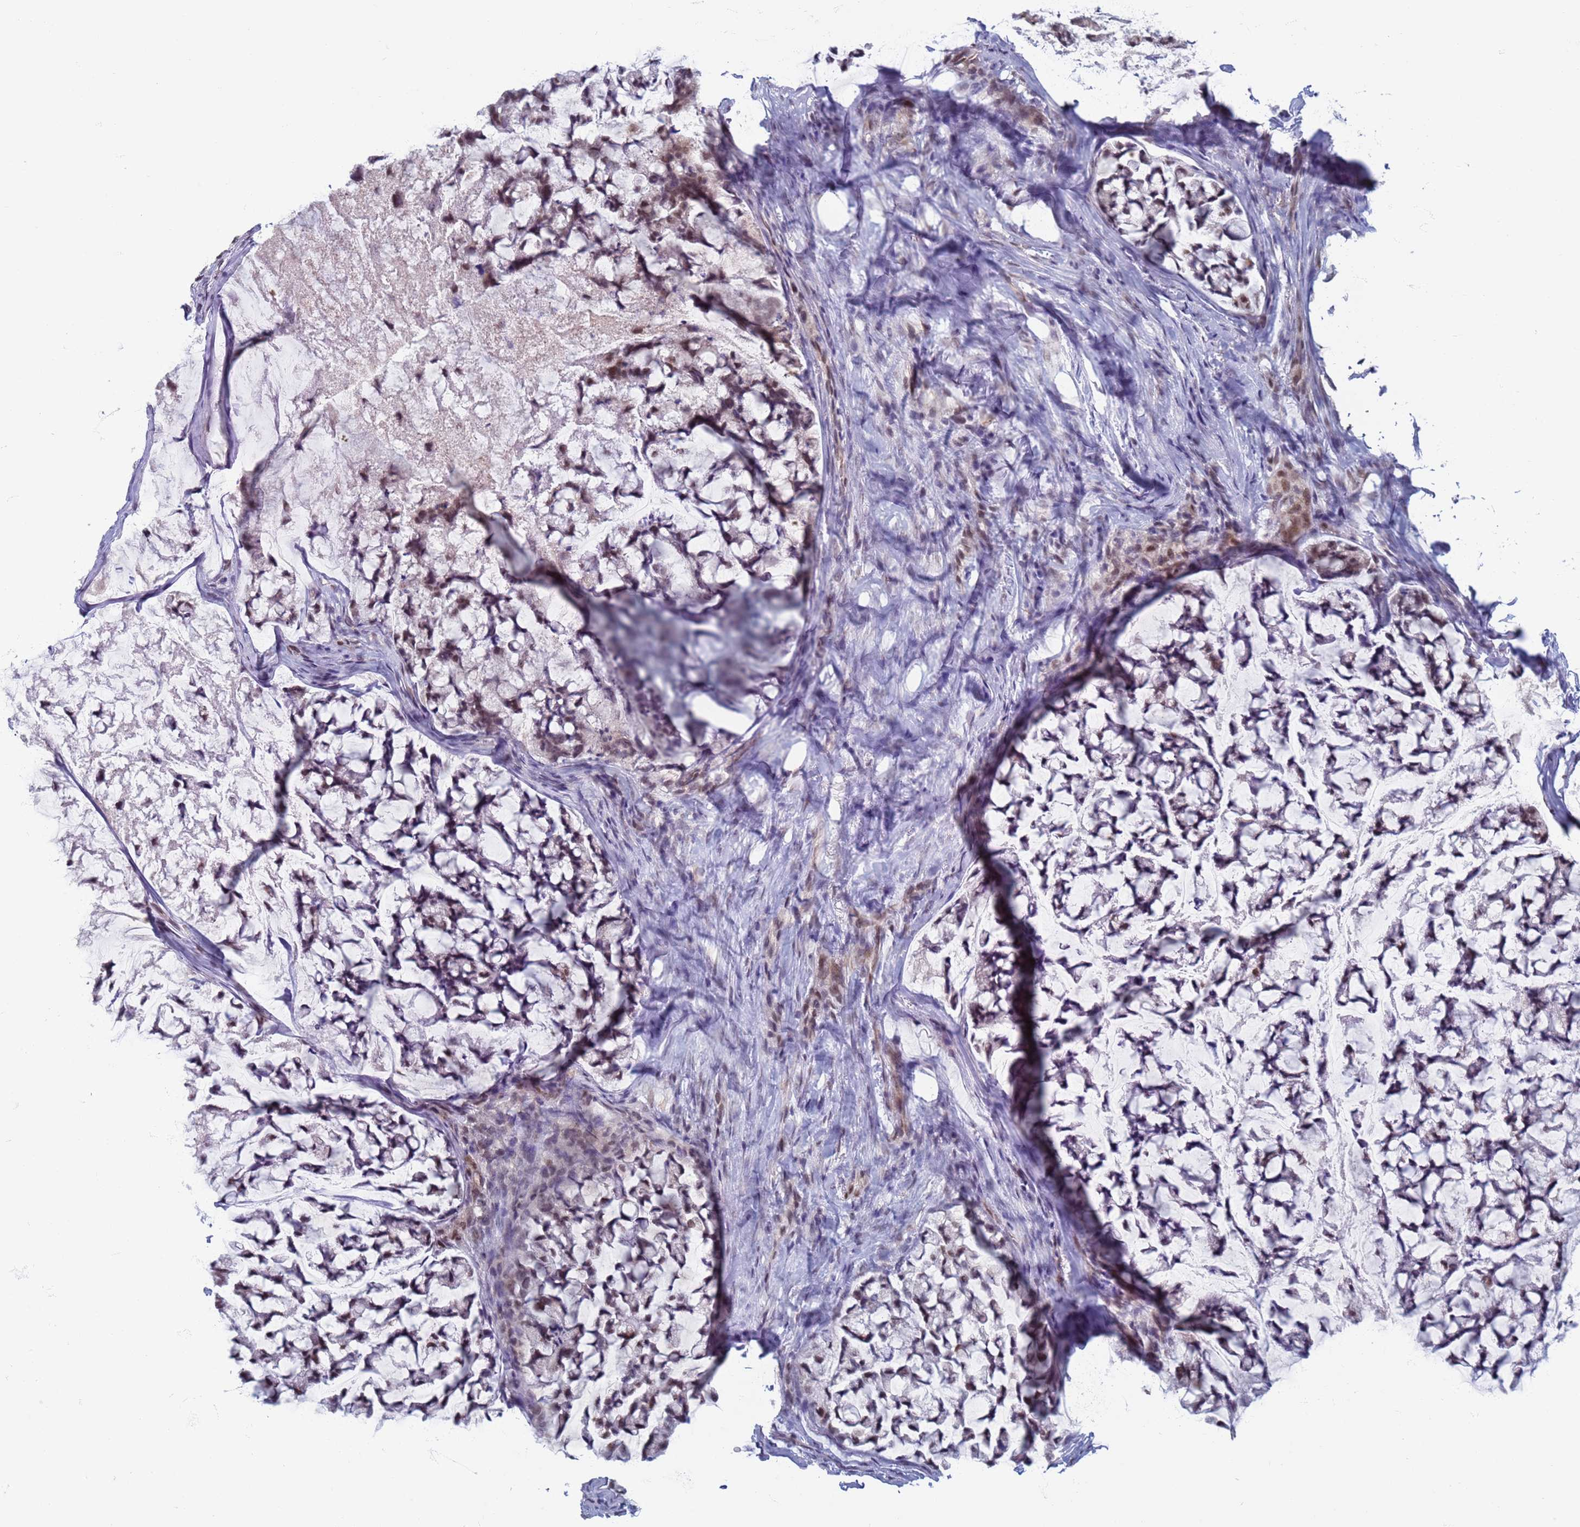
{"staining": {"intensity": "weak", "quantity": ">75%", "location": "nuclear"}, "tissue": "stomach cancer", "cell_type": "Tumor cells", "image_type": "cancer", "snomed": [{"axis": "morphology", "description": "Adenocarcinoma, NOS"}, {"axis": "topography", "description": "Stomach, lower"}], "caption": "Human stomach adenocarcinoma stained with a protein marker reveals weak staining in tumor cells.", "gene": "SAE1", "patient": {"sex": "male", "age": 67}}